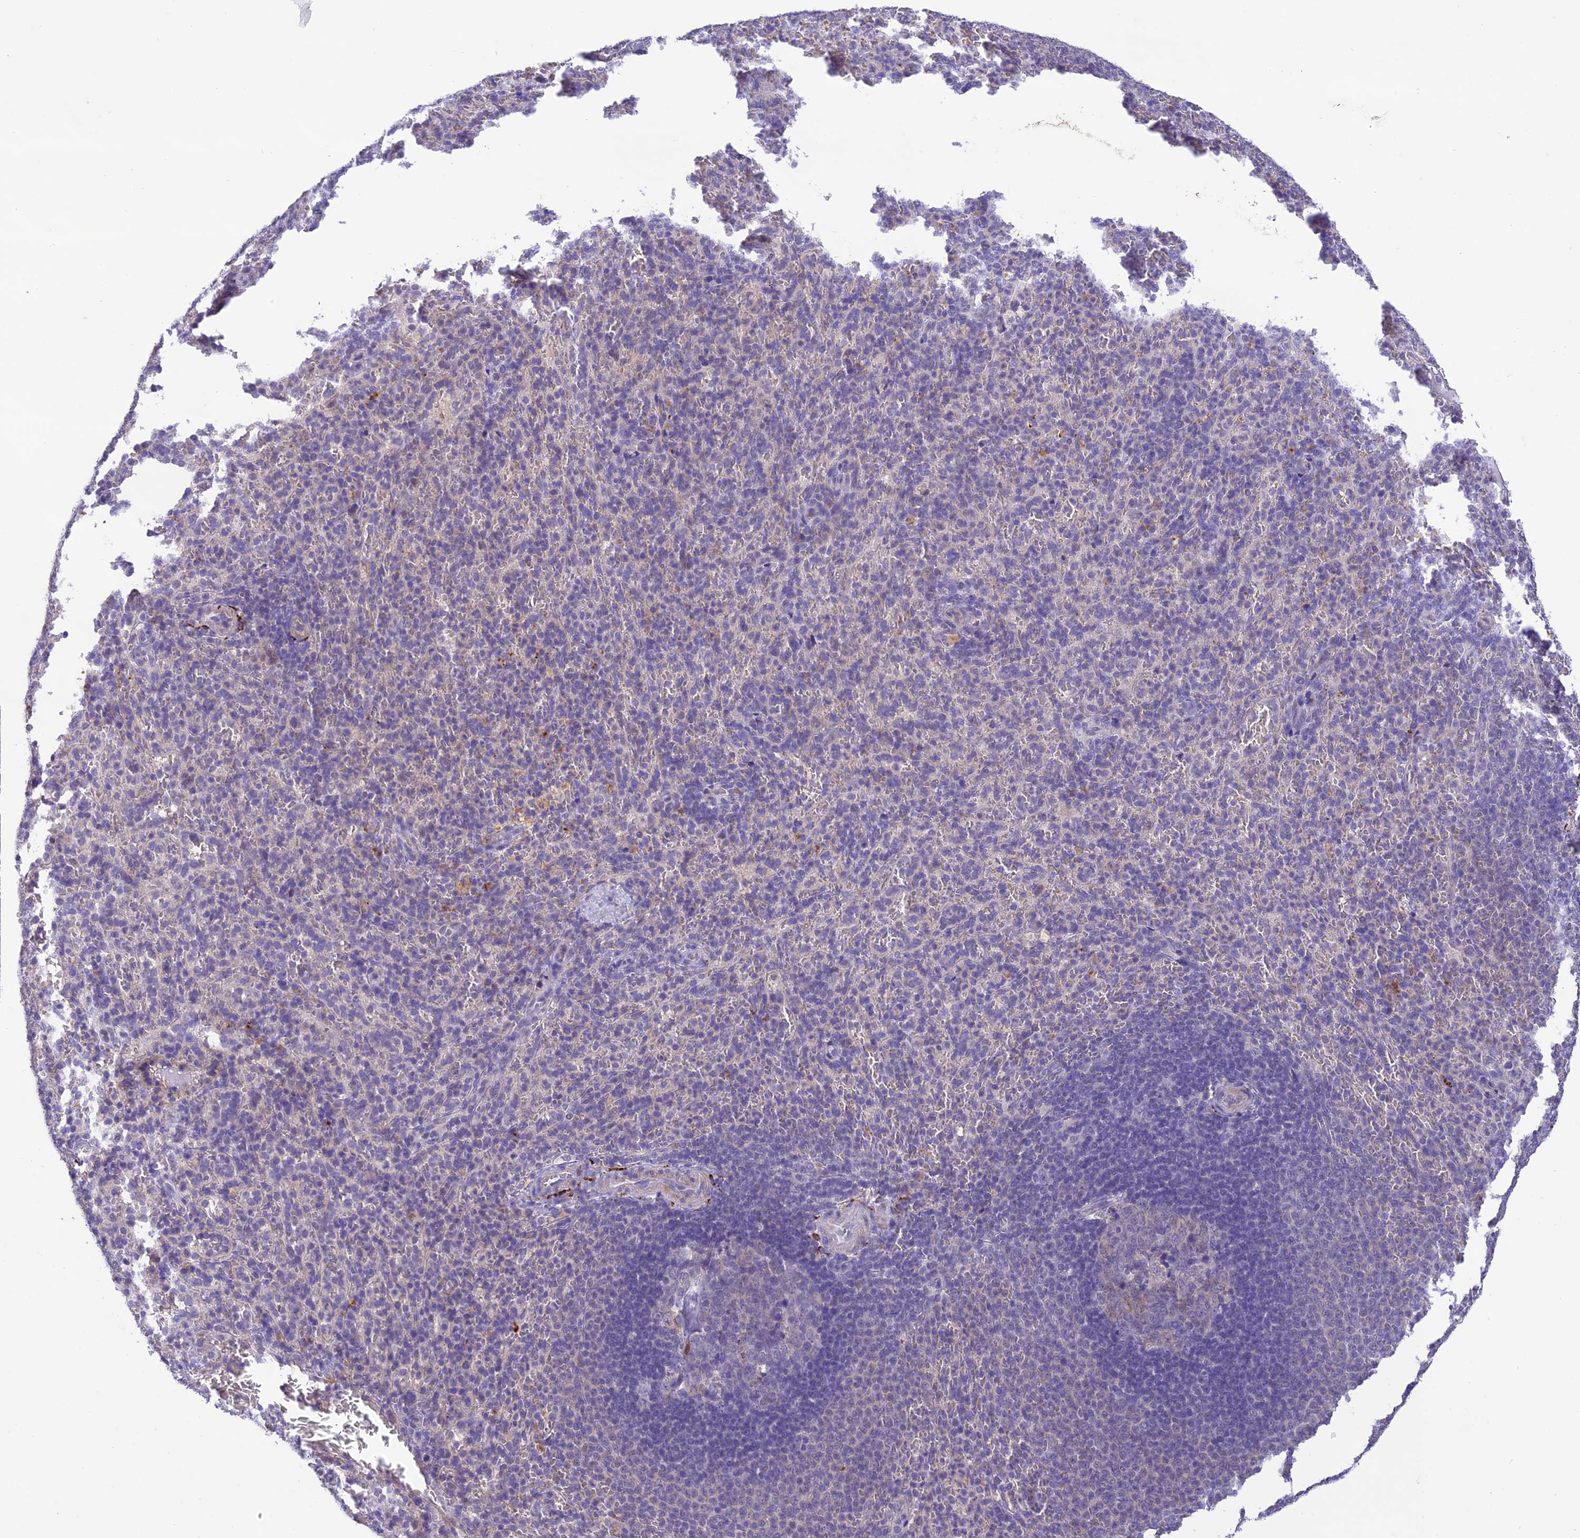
{"staining": {"intensity": "negative", "quantity": "none", "location": "none"}, "tissue": "spleen", "cell_type": "Cells in red pulp", "image_type": "normal", "snomed": [{"axis": "morphology", "description": "Normal tissue, NOS"}, {"axis": "topography", "description": "Spleen"}], "caption": "Micrograph shows no significant protein expression in cells in red pulp of normal spleen.", "gene": "XPO7", "patient": {"sex": "female", "age": 21}}